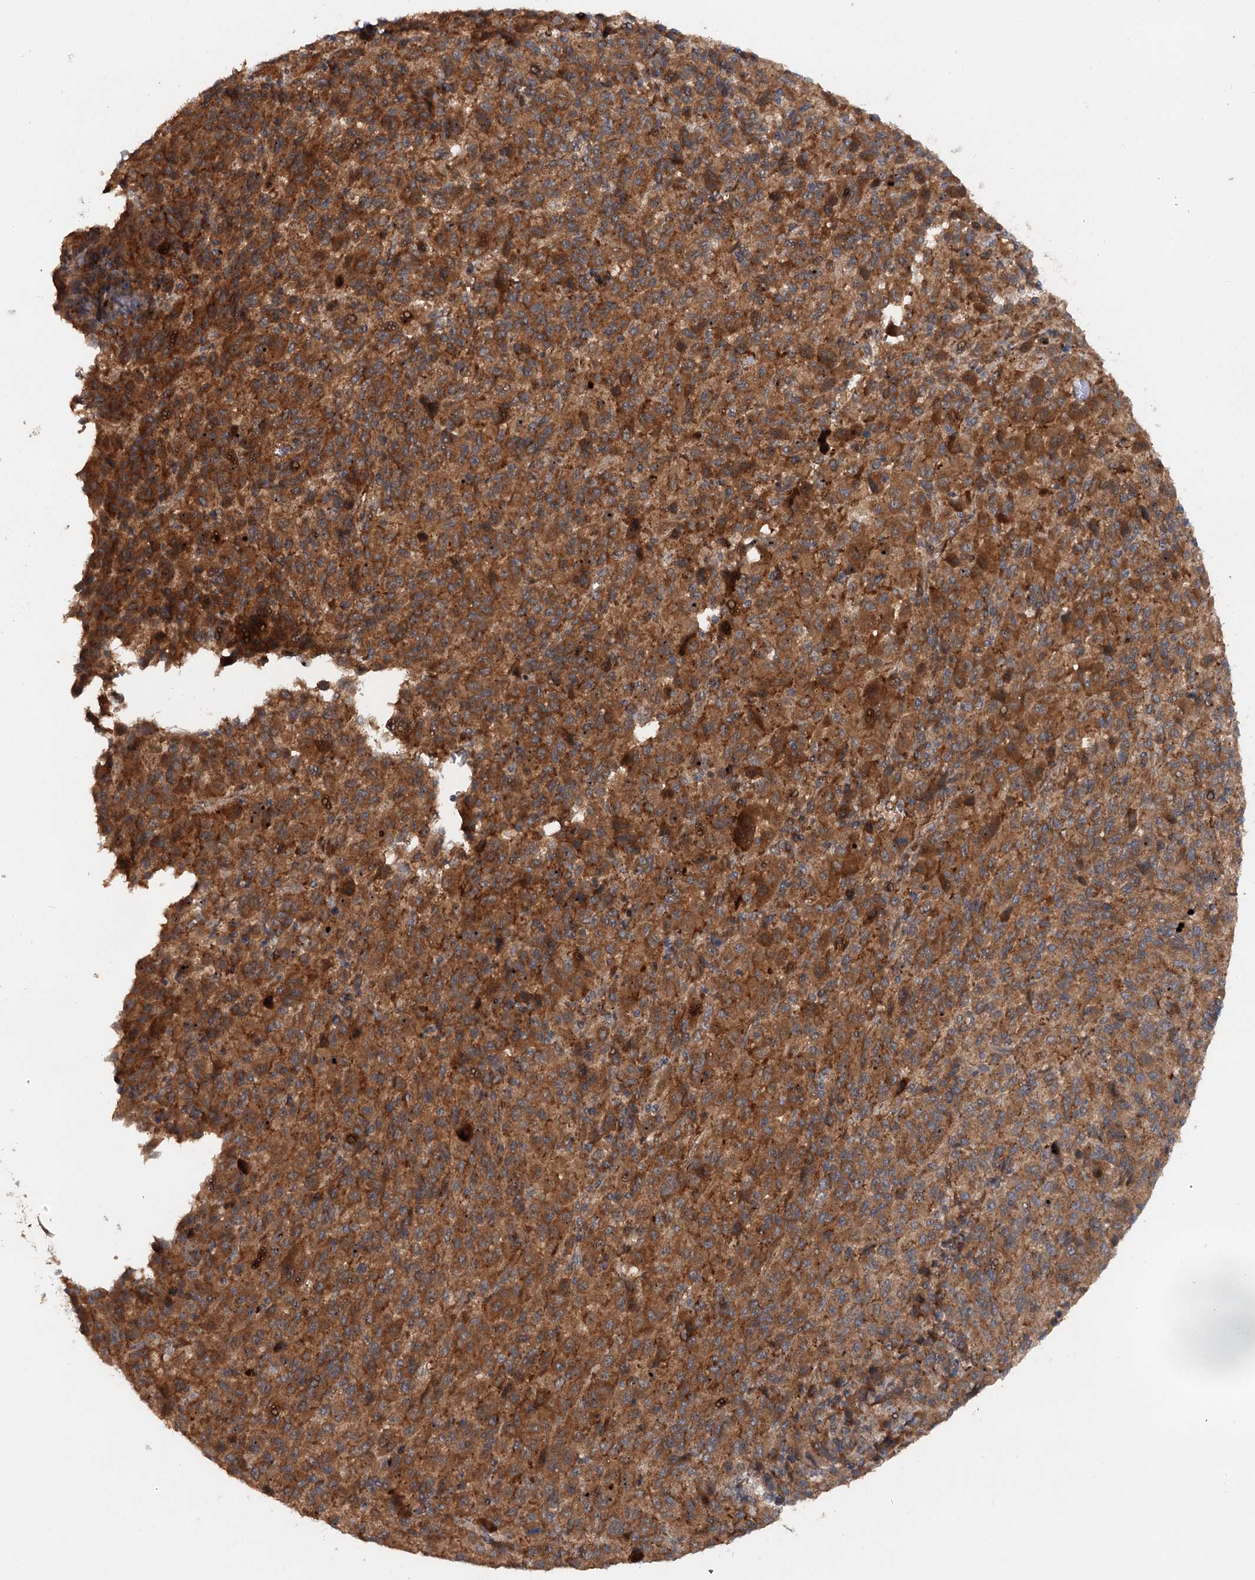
{"staining": {"intensity": "moderate", "quantity": ">75%", "location": "cytoplasmic/membranous"}, "tissue": "melanoma", "cell_type": "Tumor cells", "image_type": "cancer", "snomed": [{"axis": "morphology", "description": "Malignant melanoma, Metastatic site"}, {"axis": "topography", "description": "Lung"}], "caption": "Protein expression analysis of melanoma demonstrates moderate cytoplasmic/membranous positivity in about >75% of tumor cells.", "gene": "ADGRG4", "patient": {"sex": "male", "age": 64}}